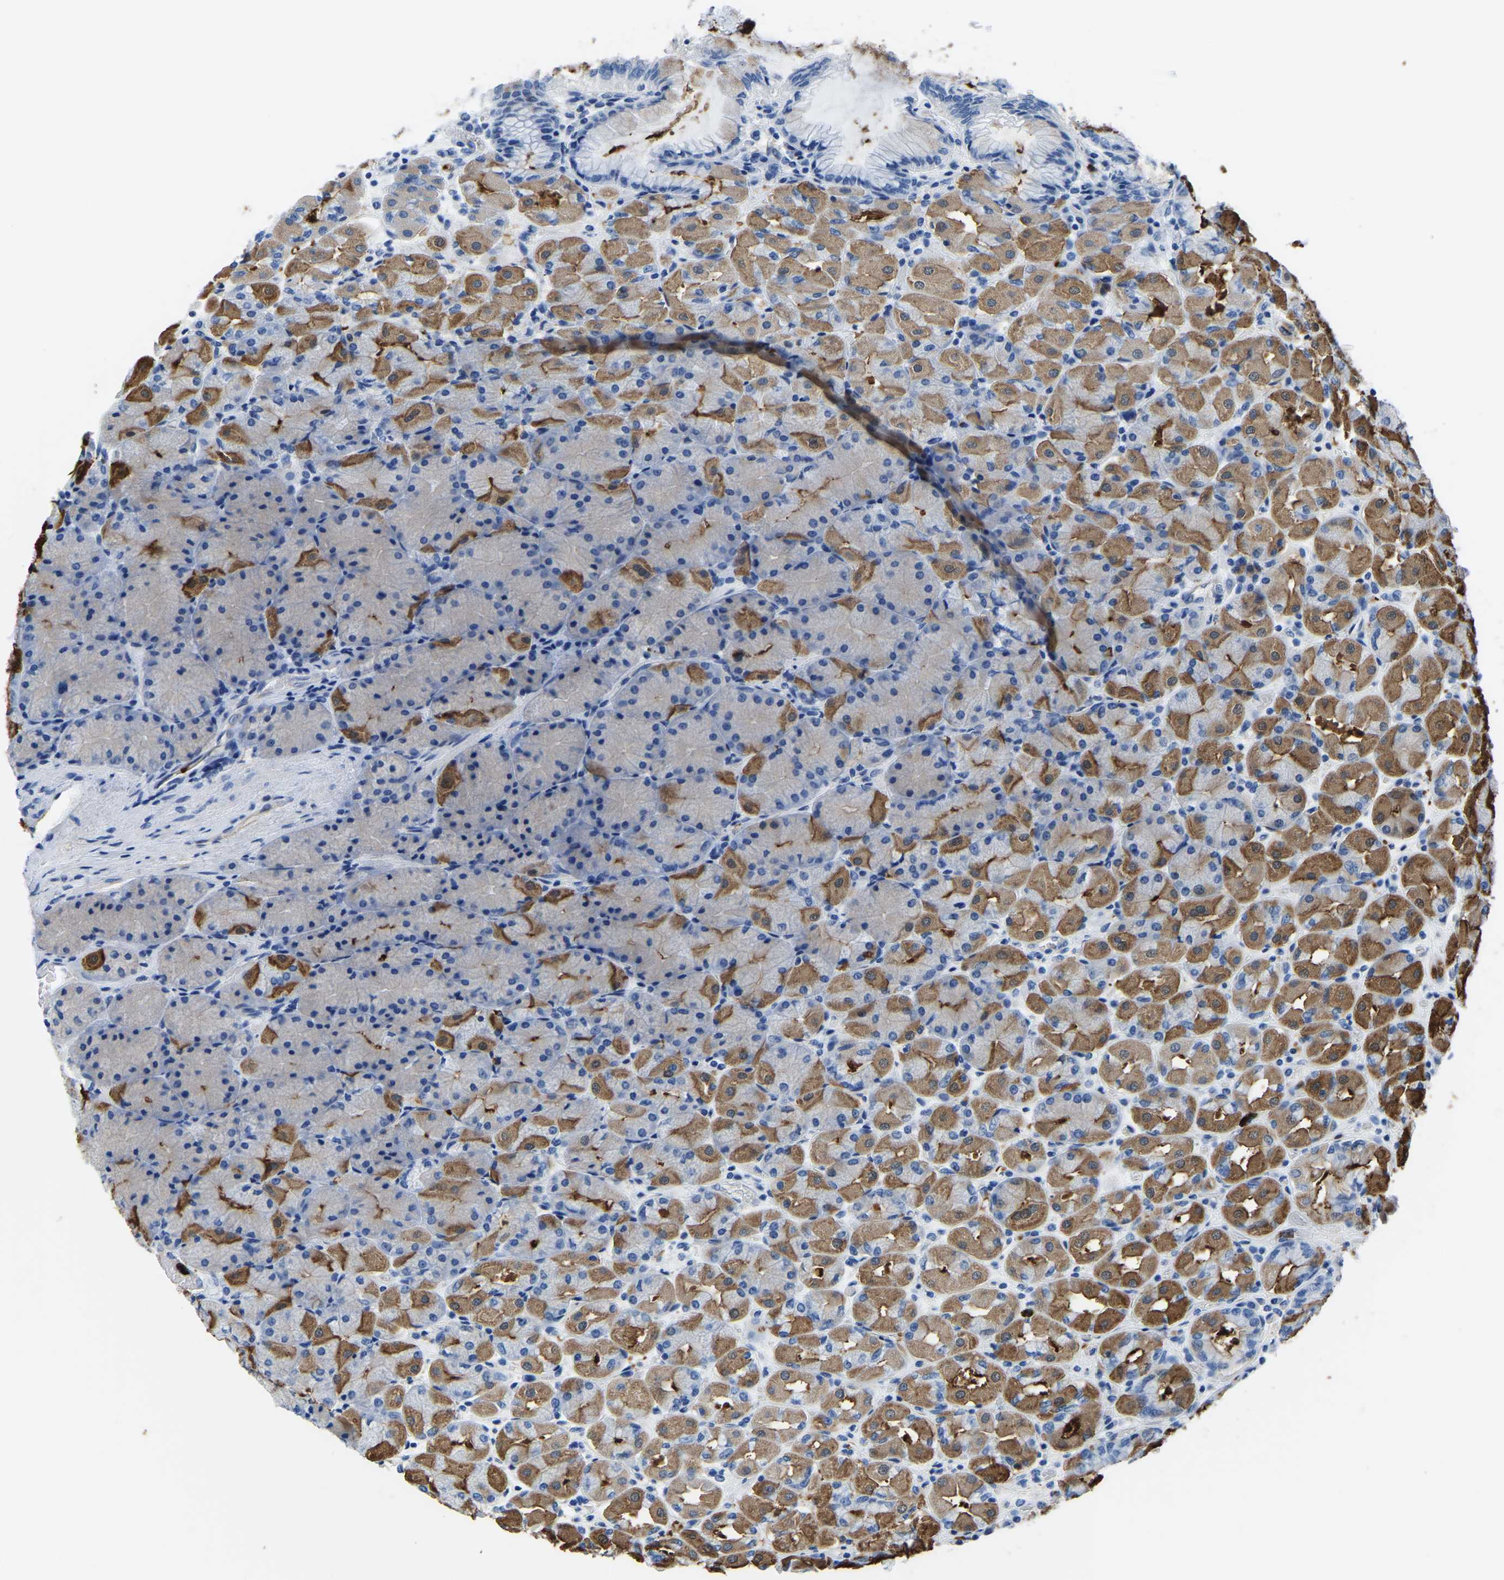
{"staining": {"intensity": "moderate", "quantity": "25%-75%", "location": "cytoplasmic/membranous"}, "tissue": "stomach", "cell_type": "Glandular cells", "image_type": "normal", "snomed": [{"axis": "morphology", "description": "Normal tissue, NOS"}, {"axis": "topography", "description": "Stomach, upper"}], "caption": "Protein analysis of benign stomach demonstrates moderate cytoplasmic/membranous expression in about 25%-75% of glandular cells. Using DAB (3,3'-diaminobenzidine) (brown) and hematoxylin (blue) stains, captured at high magnification using brightfield microscopy.", "gene": "MS4A3", "patient": {"sex": "female", "age": 56}}